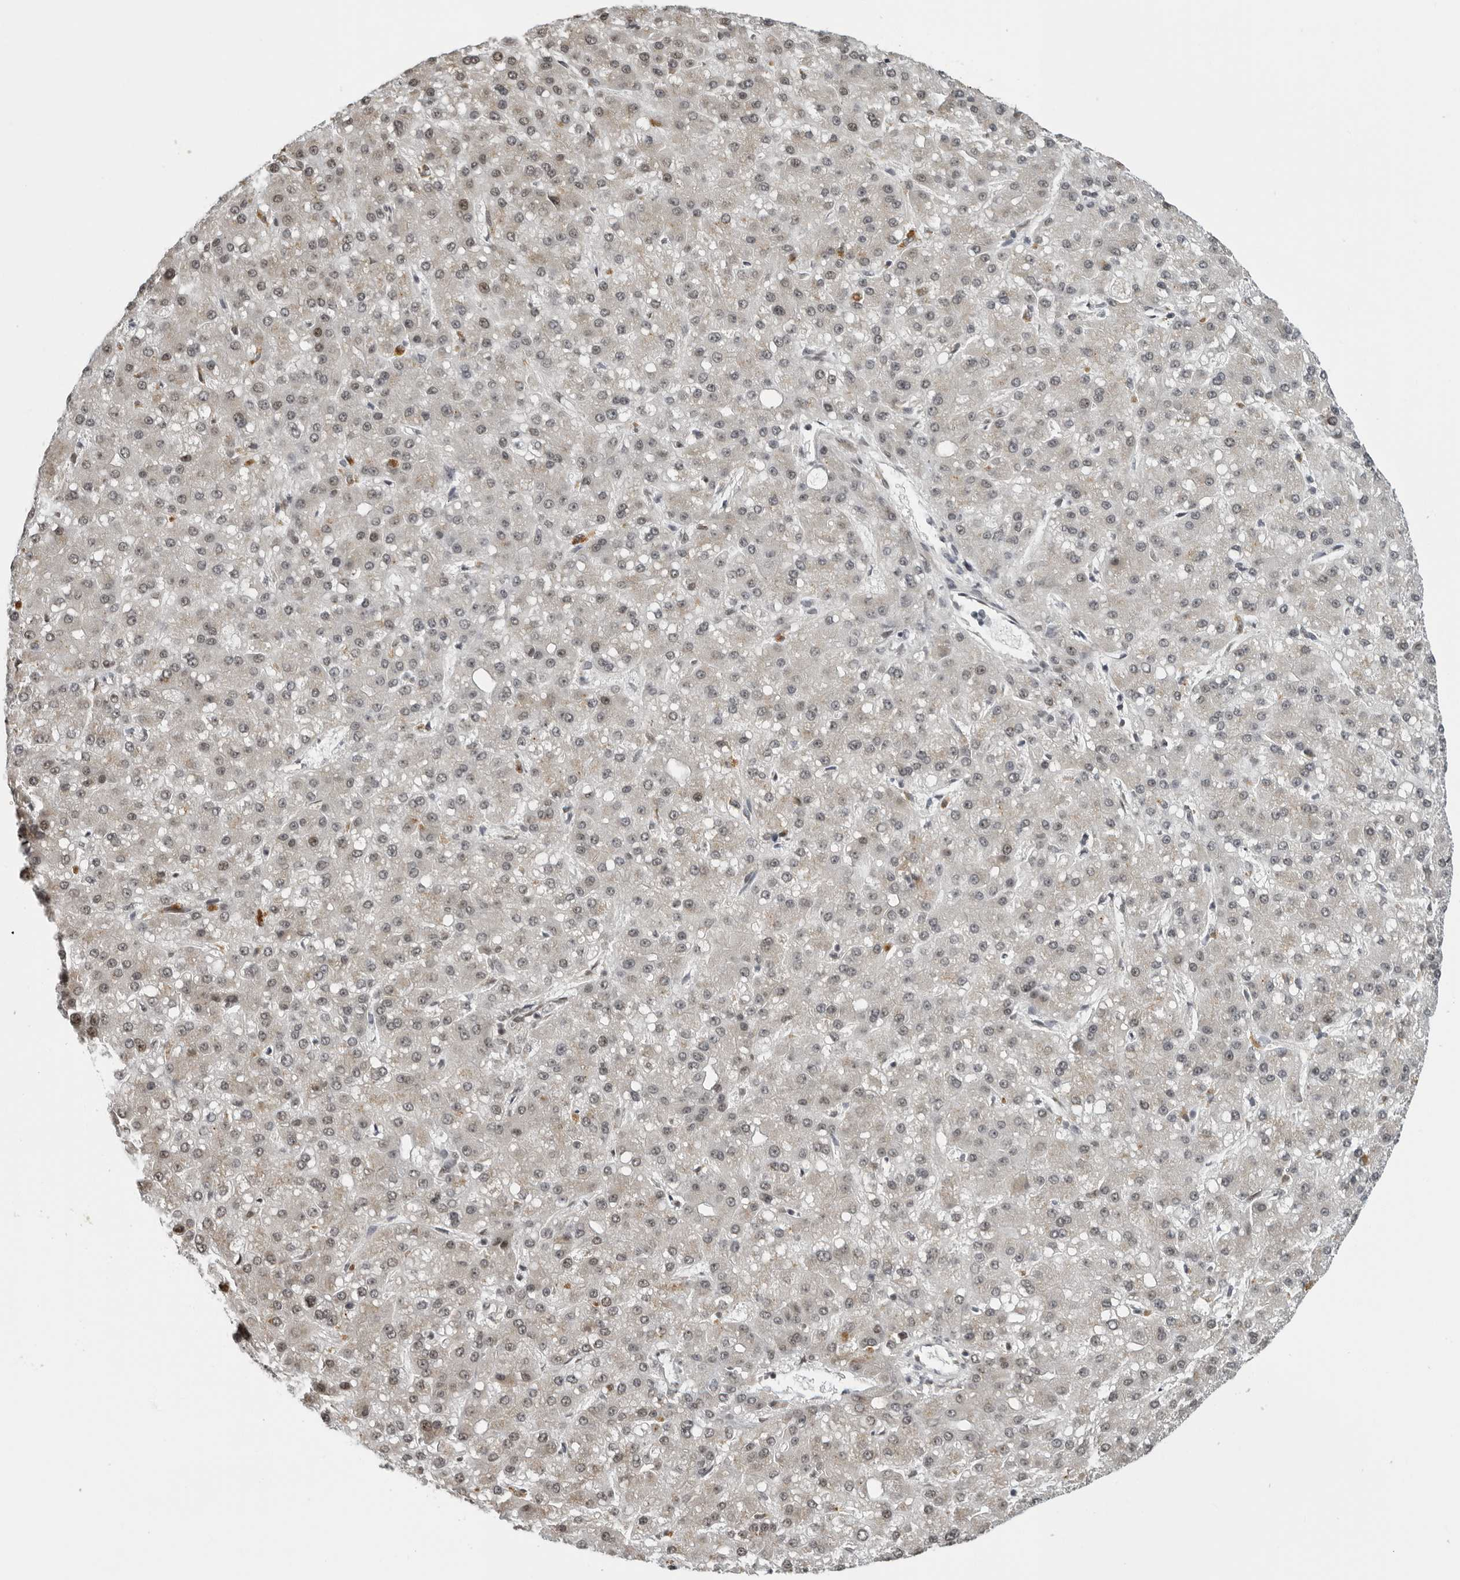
{"staining": {"intensity": "weak", "quantity": "<25%", "location": "nuclear"}, "tissue": "liver cancer", "cell_type": "Tumor cells", "image_type": "cancer", "snomed": [{"axis": "morphology", "description": "Carcinoma, Hepatocellular, NOS"}, {"axis": "topography", "description": "Liver"}], "caption": "Tumor cells show no significant protein positivity in liver cancer.", "gene": "MAF", "patient": {"sex": "male", "age": 67}}